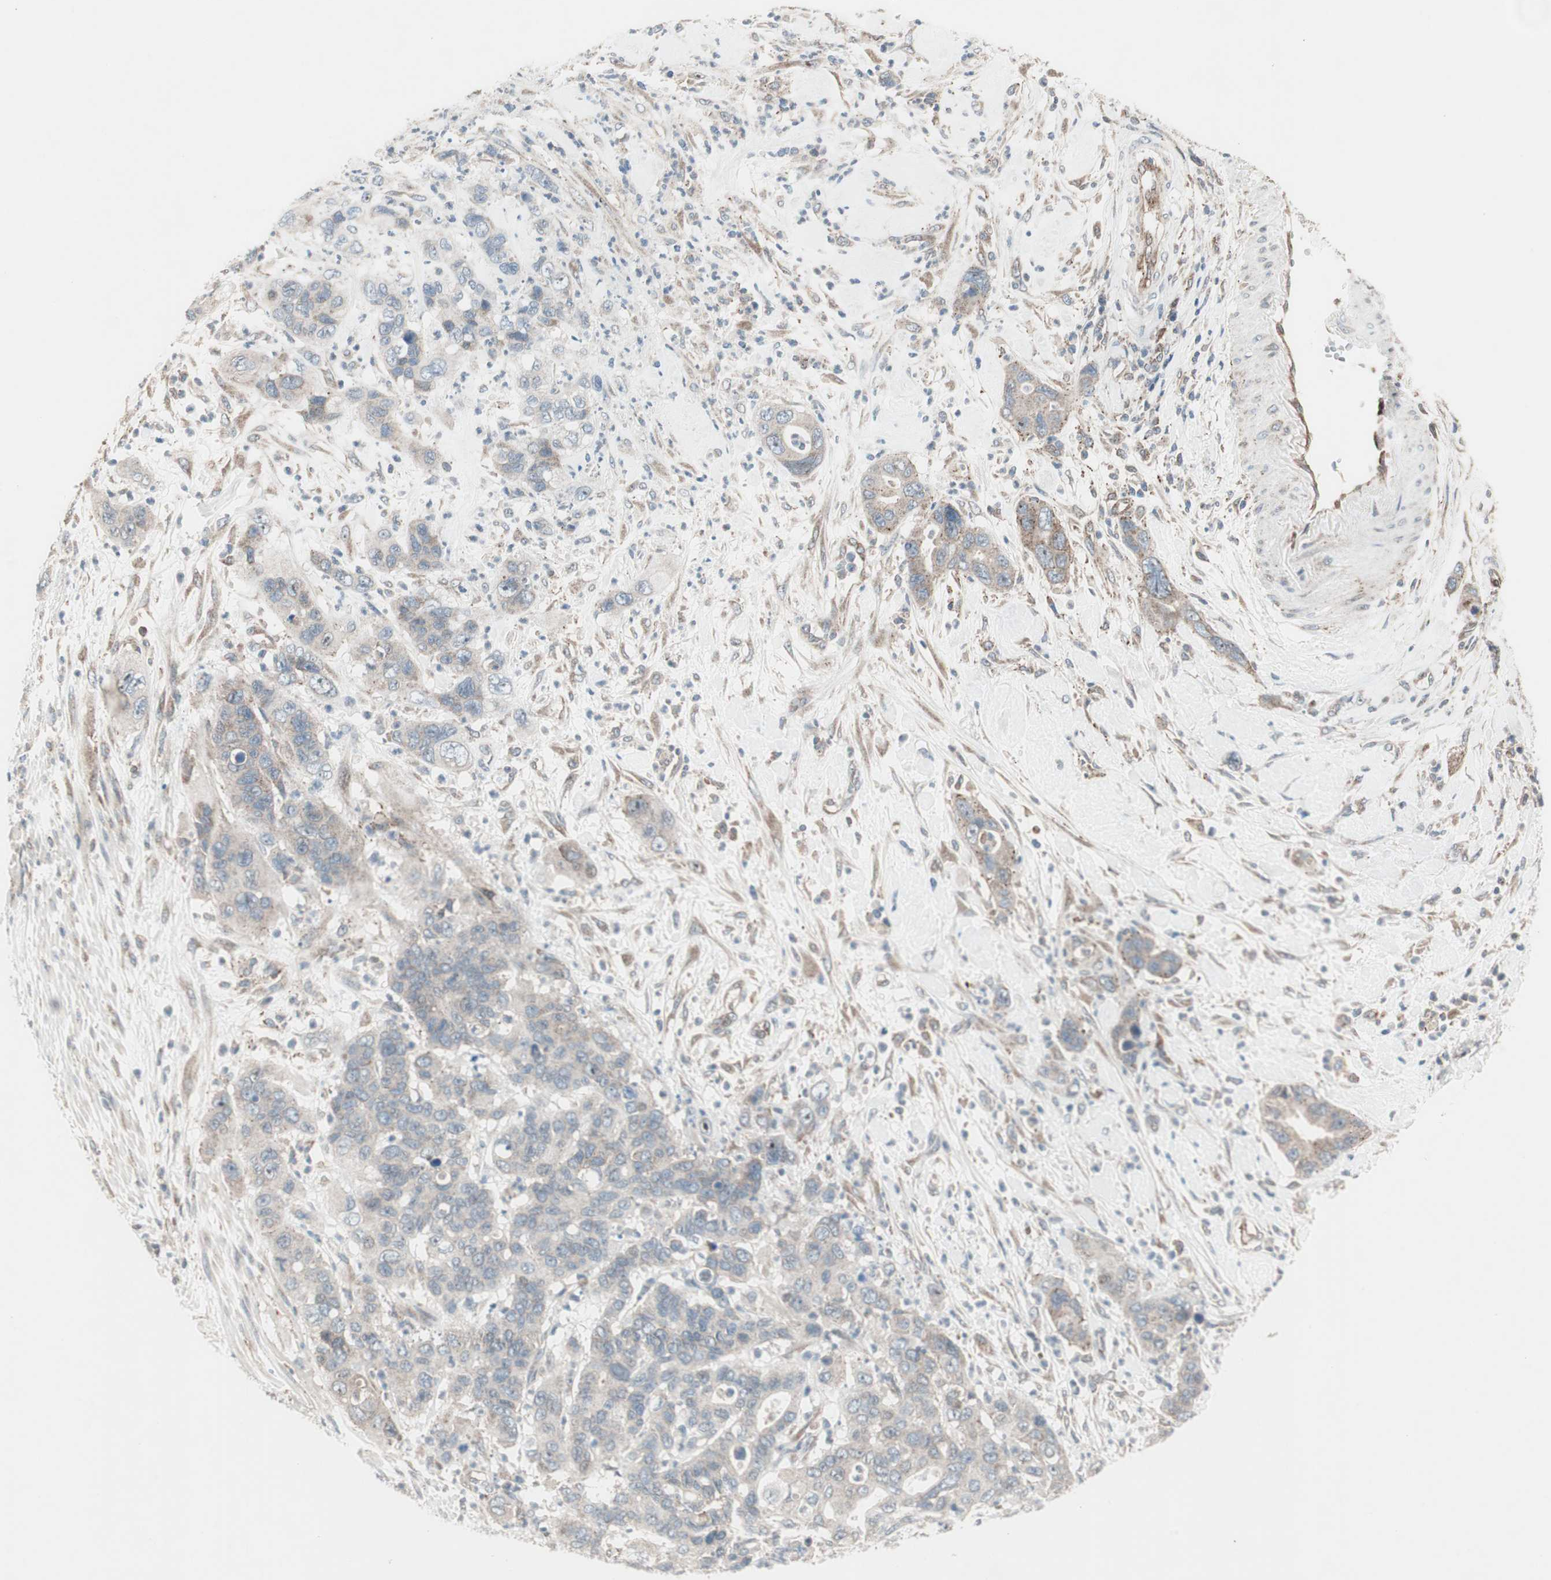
{"staining": {"intensity": "weak", "quantity": ">75%", "location": "cytoplasmic/membranous"}, "tissue": "pancreatic cancer", "cell_type": "Tumor cells", "image_type": "cancer", "snomed": [{"axis": "morphology", "description": "Adenocarcinoma, NOS"}, {"axis": "topography", "description": "Pancreas"}], "caption": "A brown stain labels weak cytoplasmic/membranous expression of a protein in pancreatic cancer (adenocarcinoma) tumor cells.", "gene": "CCL14", "patient": {"sex": "female", "age": 71}}